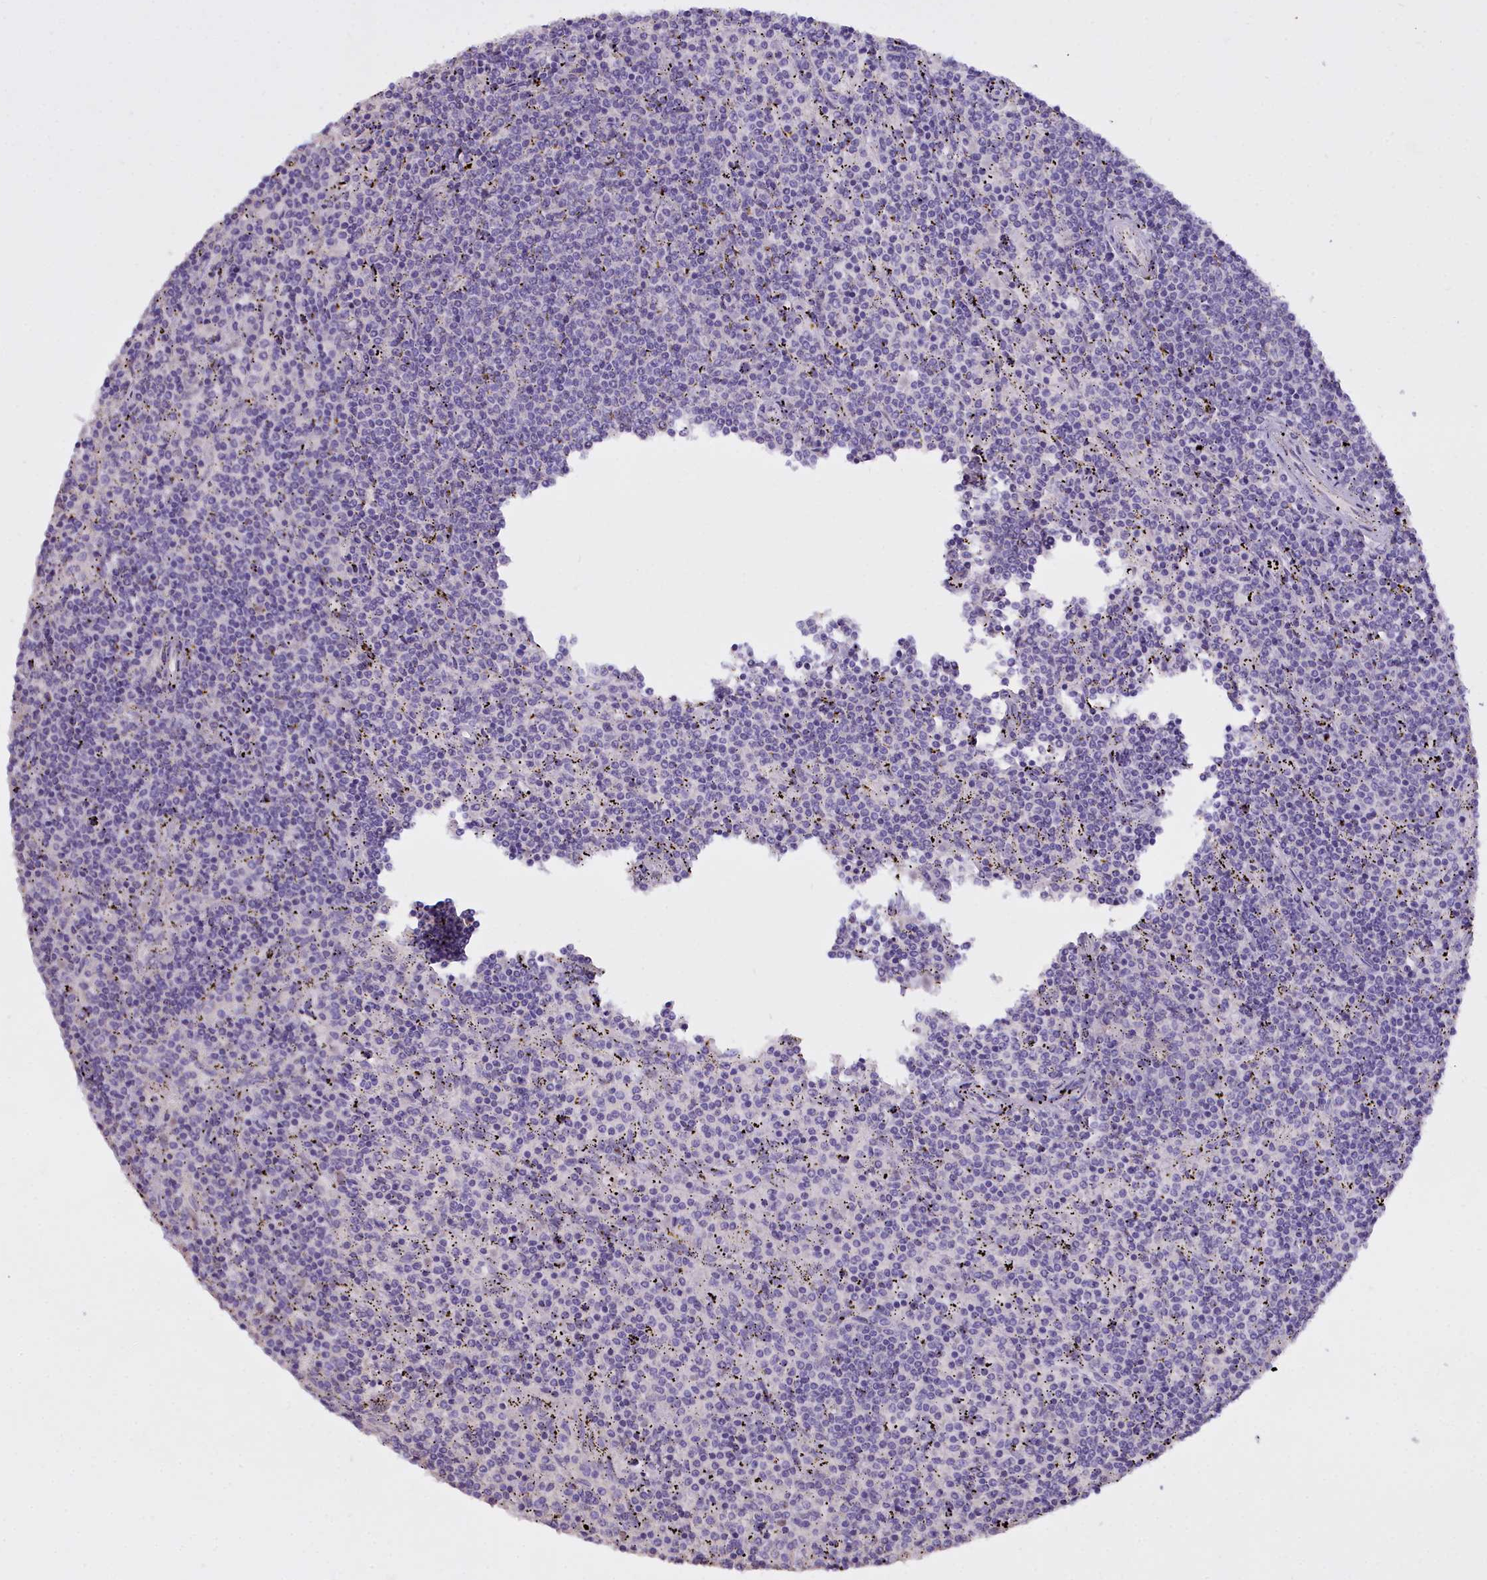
{"staining": {"intensity": "negative", "quantity": "none", "location": "none"}, "tissue": "lymphoma", "cell_type": "Tumor cells", "image_type": "cancer", "snomed": [{"axis": "morphology", "description": "Malignant lymphoma, non-Hodgkin's type, Low grade"}, {"axis": "topography", "description": "Spleen"}], "caption": "The photomicrograph exhibits no significant staining in tumor cells of low-grade malignant lymphoma, non-Hodgkin's type.", "gene": "OSTN", "patient": {"sex": "female", "age": 50}}